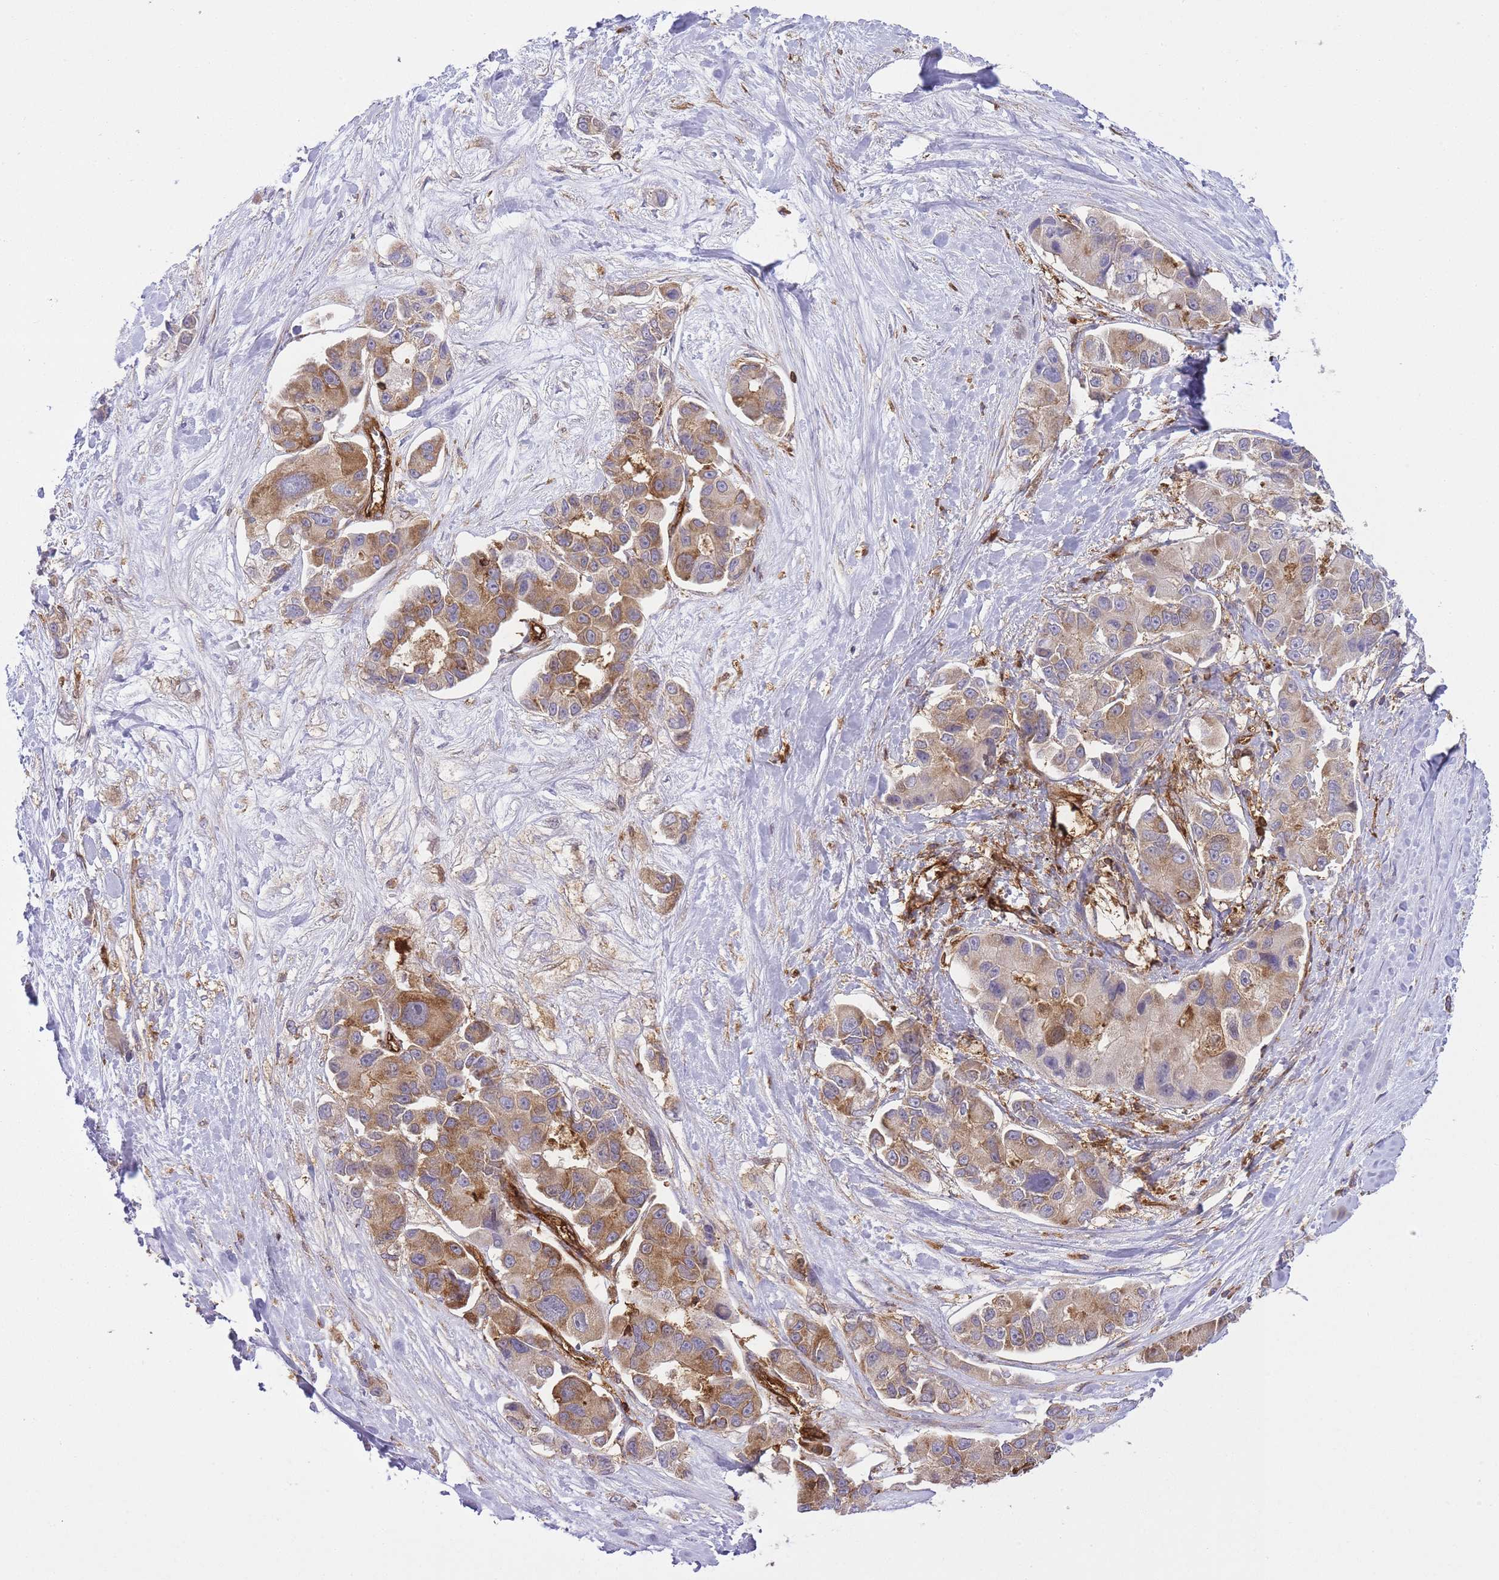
{"staining": {"intensity": "moderate", "quantity": ">75%", "location": "cytoplasmic/membranous"}, "tissue": "lung cancer", "cell_type": "Tumor cells", "image_type": "cancer", "snomed": [{"axis": "morphology", "description": "Adenocarcinoma, NOS"}, {"axis": "topography", "description": "Lung"}], "caption": "Lung adenocarcinoma tissue shows moderate cytoplasmic/membranous expression in about >75% of tumor cells", "gene": "MSN", "patient": {"sex": "female", "age": 54}}